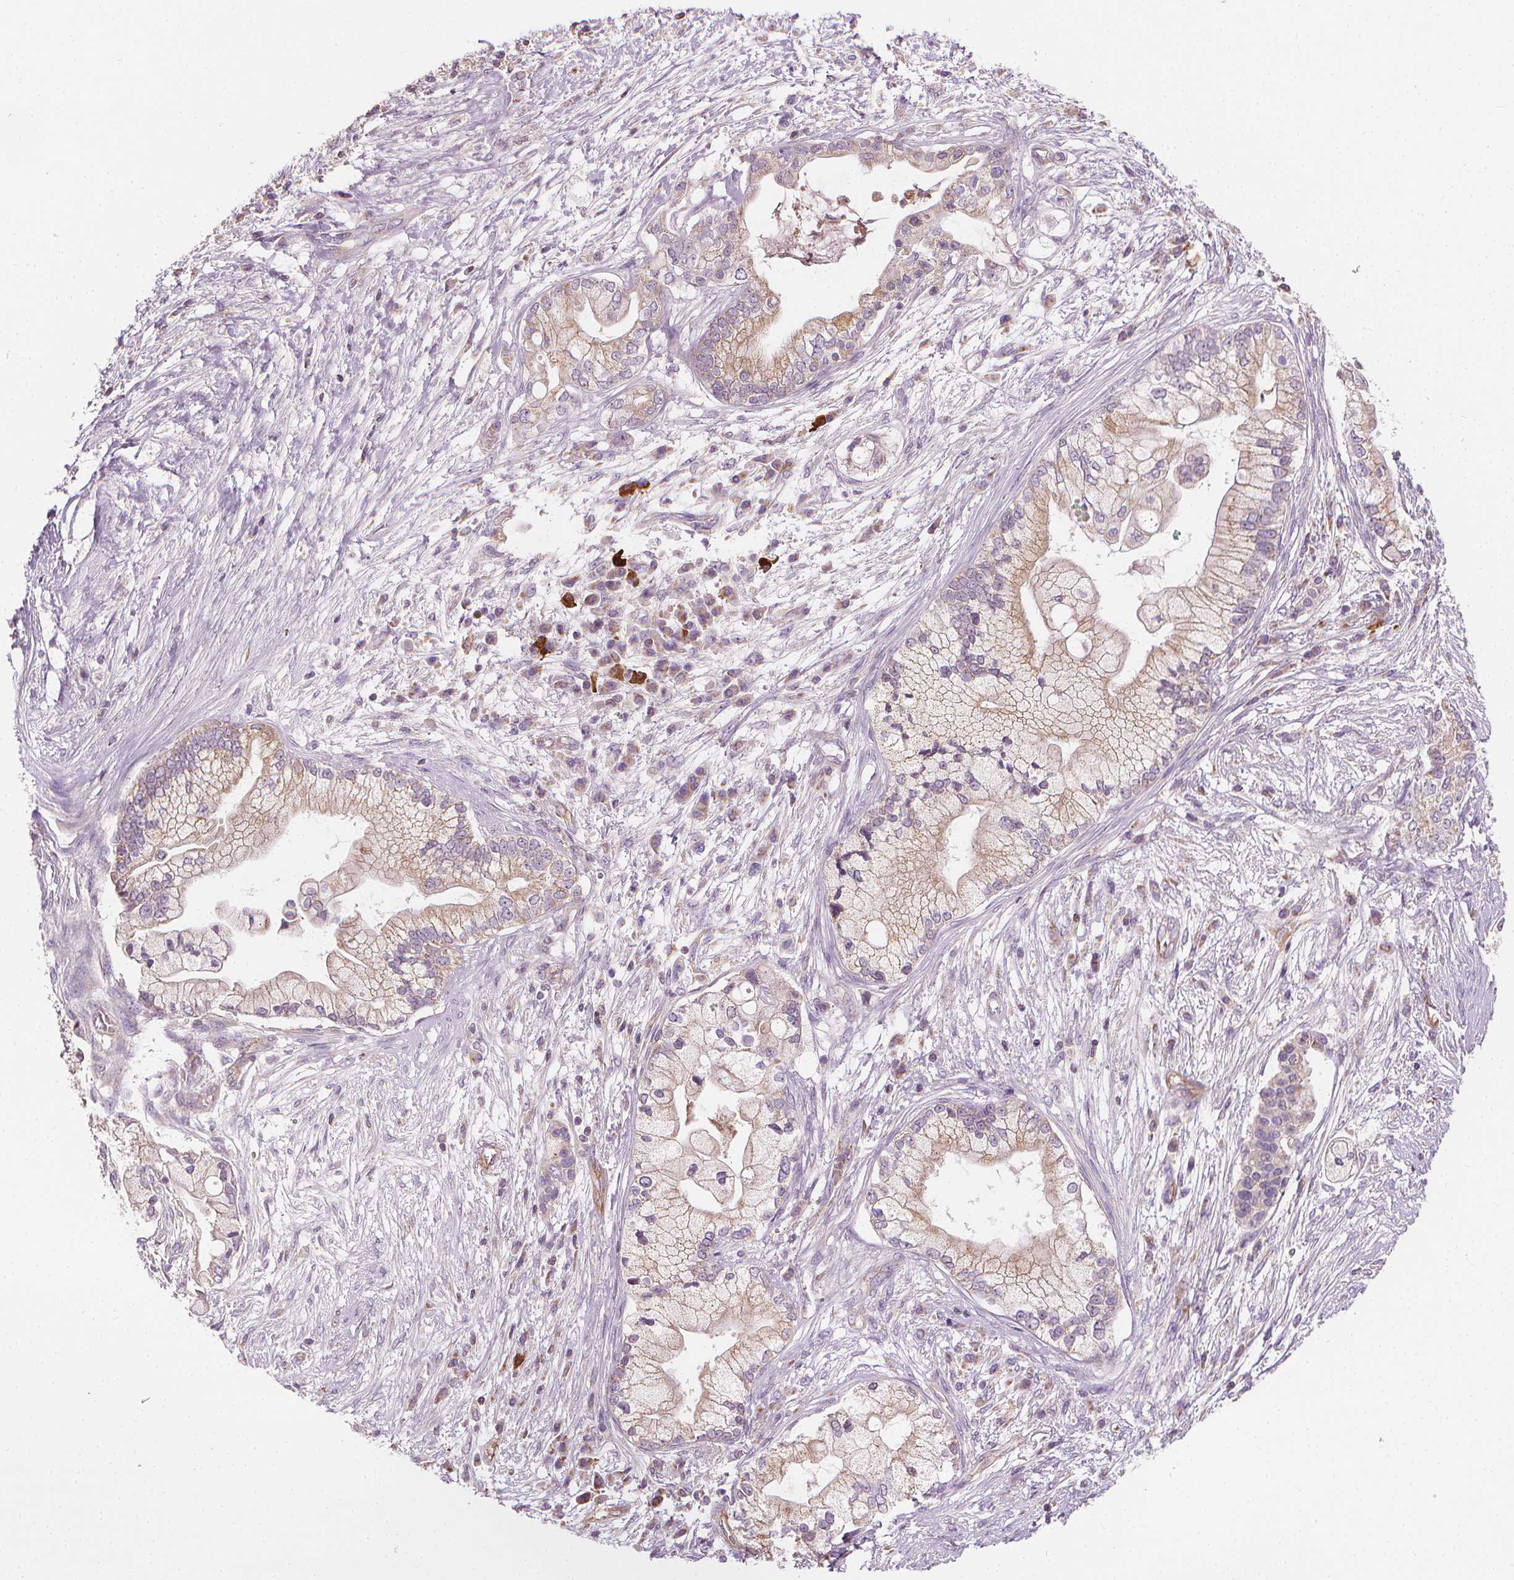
{"staining": {"intensity": "weak", "quantity": "25%-75%", "location": "cytoplasmic/membranous"}, "tissue": "pancreatic cancer", "cell_type": "Tumor cells", "image_type": "cancer", "snomed": [{"axis": "morphology", "description": "Adenocarcinoma, NOS"}, {"axis": "topography", "description": "Pancreas"}], "caption": "High-power microscopy captured an immunohistochemistry histopathology image of pancreatic cancer (adenocarcinoma), revealing weak cytoplasmic/membranous positivity in approximately 25%-75% of tumor cells.", "gene": "RAB20", "patient": {"sex": "female", "age": 69}}